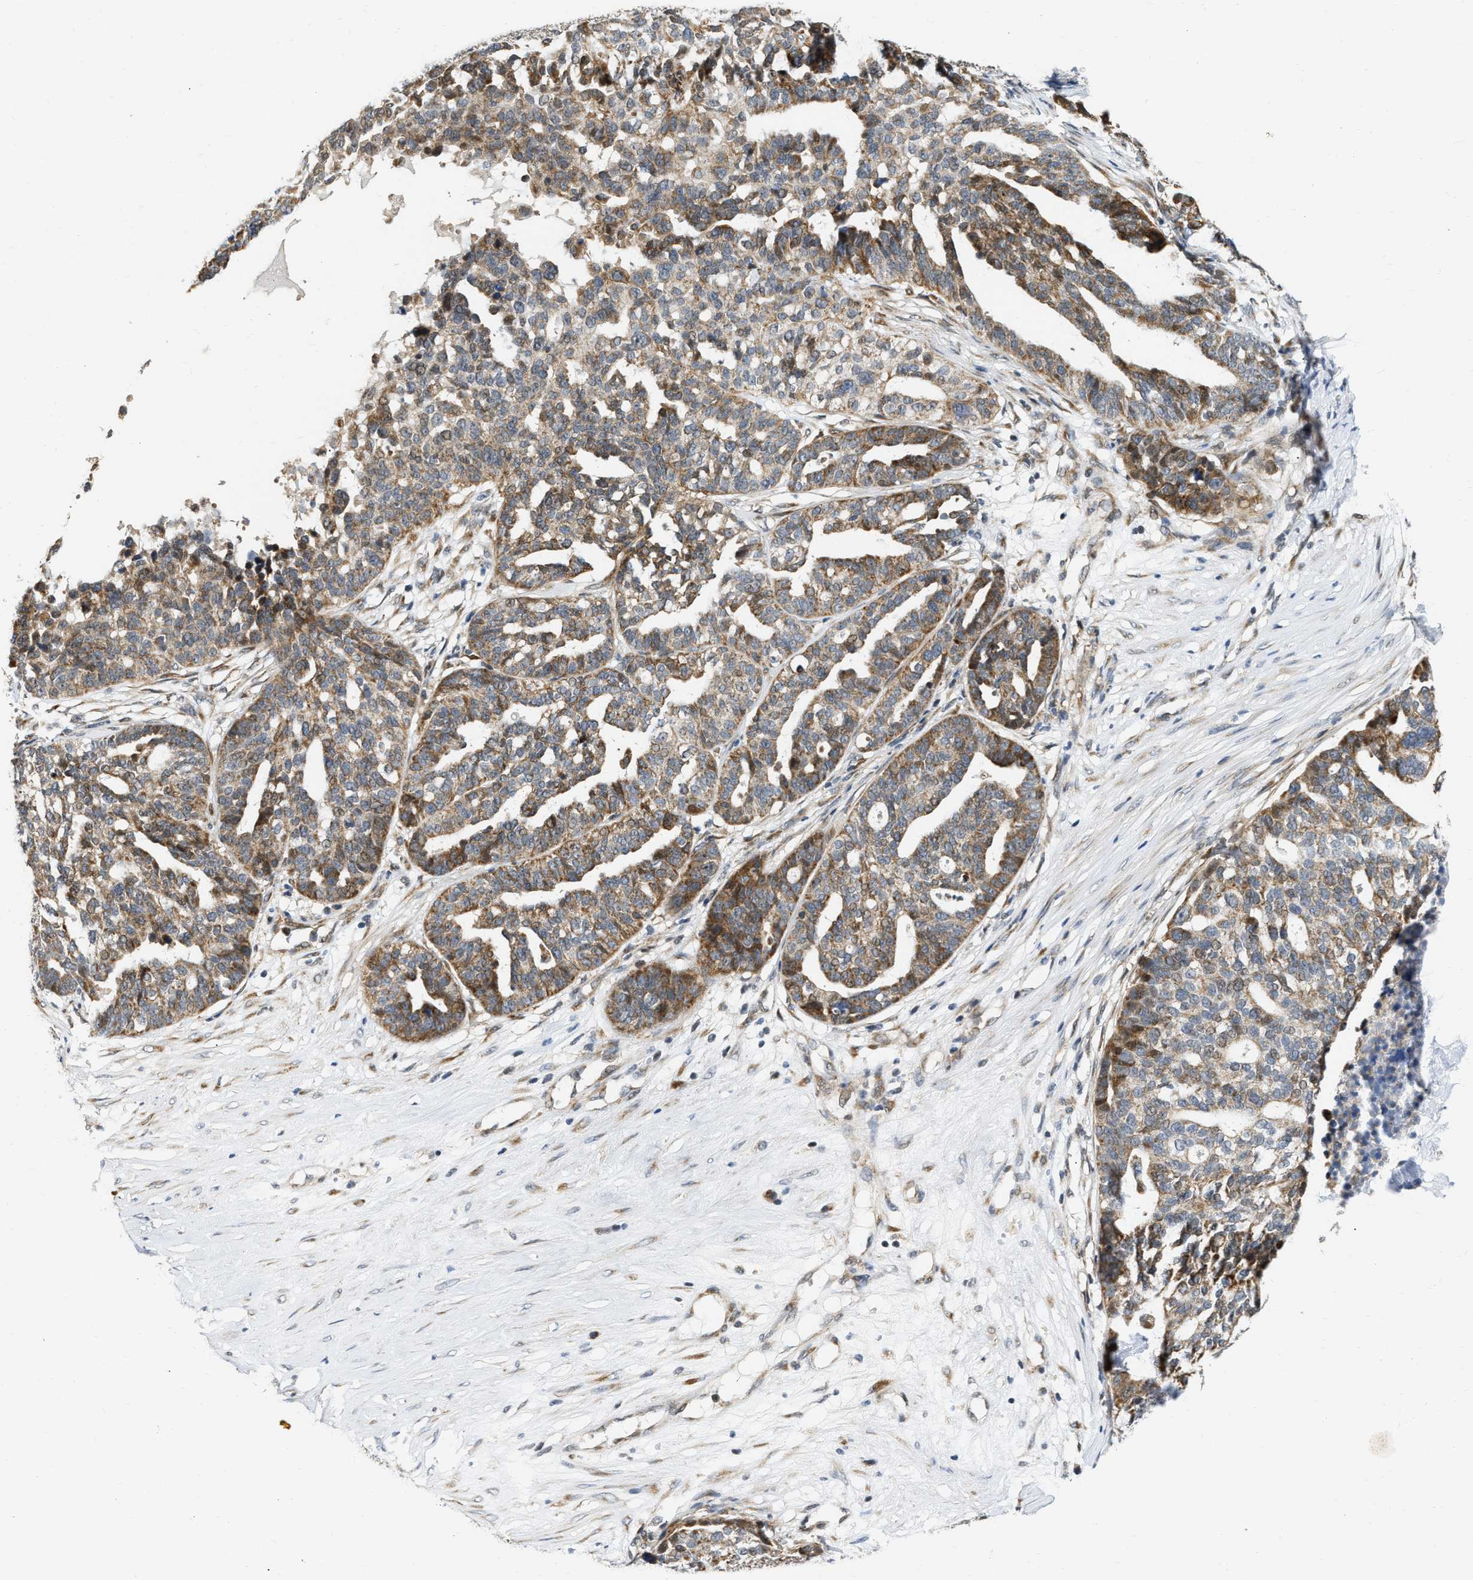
{"staining": {"intensity": "moderate", "quantity": ">75%", "location": "cytoplasmic/membranous"}, "tissue": "ovarian cancer", "cell_type": "Tumor cells", "image_type": "cancer", "snomed": [{"axis": "morphology", "description": "Cystadenocarcinoma, serous, NOS"}, {"axis": "topography", "description": "Ovary"}], "caption": "The micrograph displays a brown stain indicating the presence of a protein in the cytoplasmic/membranous of tumor cells in ovarian serous cystadenocarcinoma.", "gene": "DEPTOR", "patient": {"sex": "female", "age": 59}}